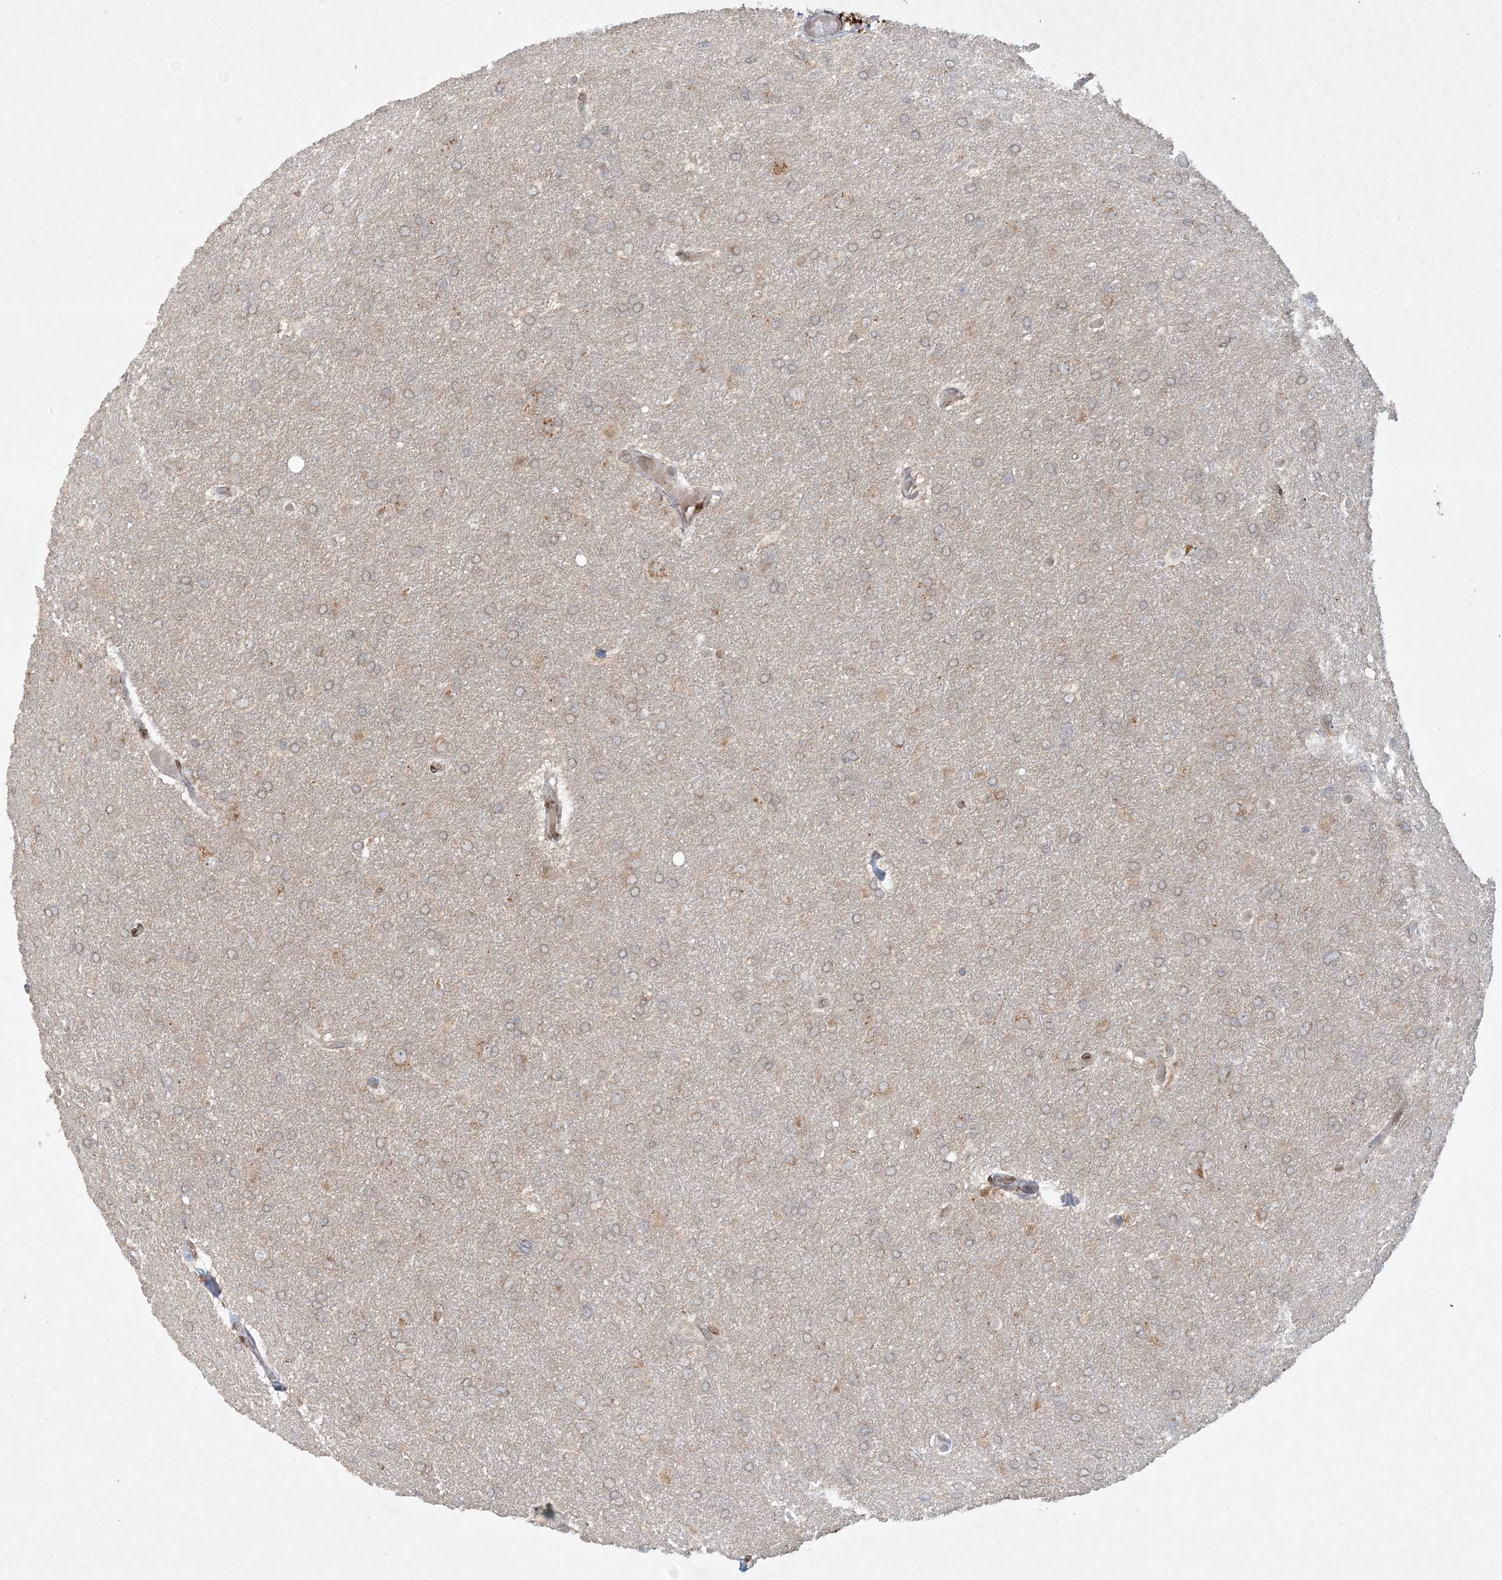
{"staining": {"intensity": "negative", "quantity": "none", "location": "none"}, "tissue": "glioma", "cell_type": "Tumor cells", "image_type": "cancer", "snomed": [{"axis": "morphology", "description": "Glioma, malignant, High grade"}, {"axis": "topography", "description": "Cerebral cortex"}], "caption": "This is an IHC photomicrograph of malignant glioma (high-grade). There is no positivity in tumor cells.", "gene": "SLC35A2", "patient": {"sex": "female", "age": 36}}